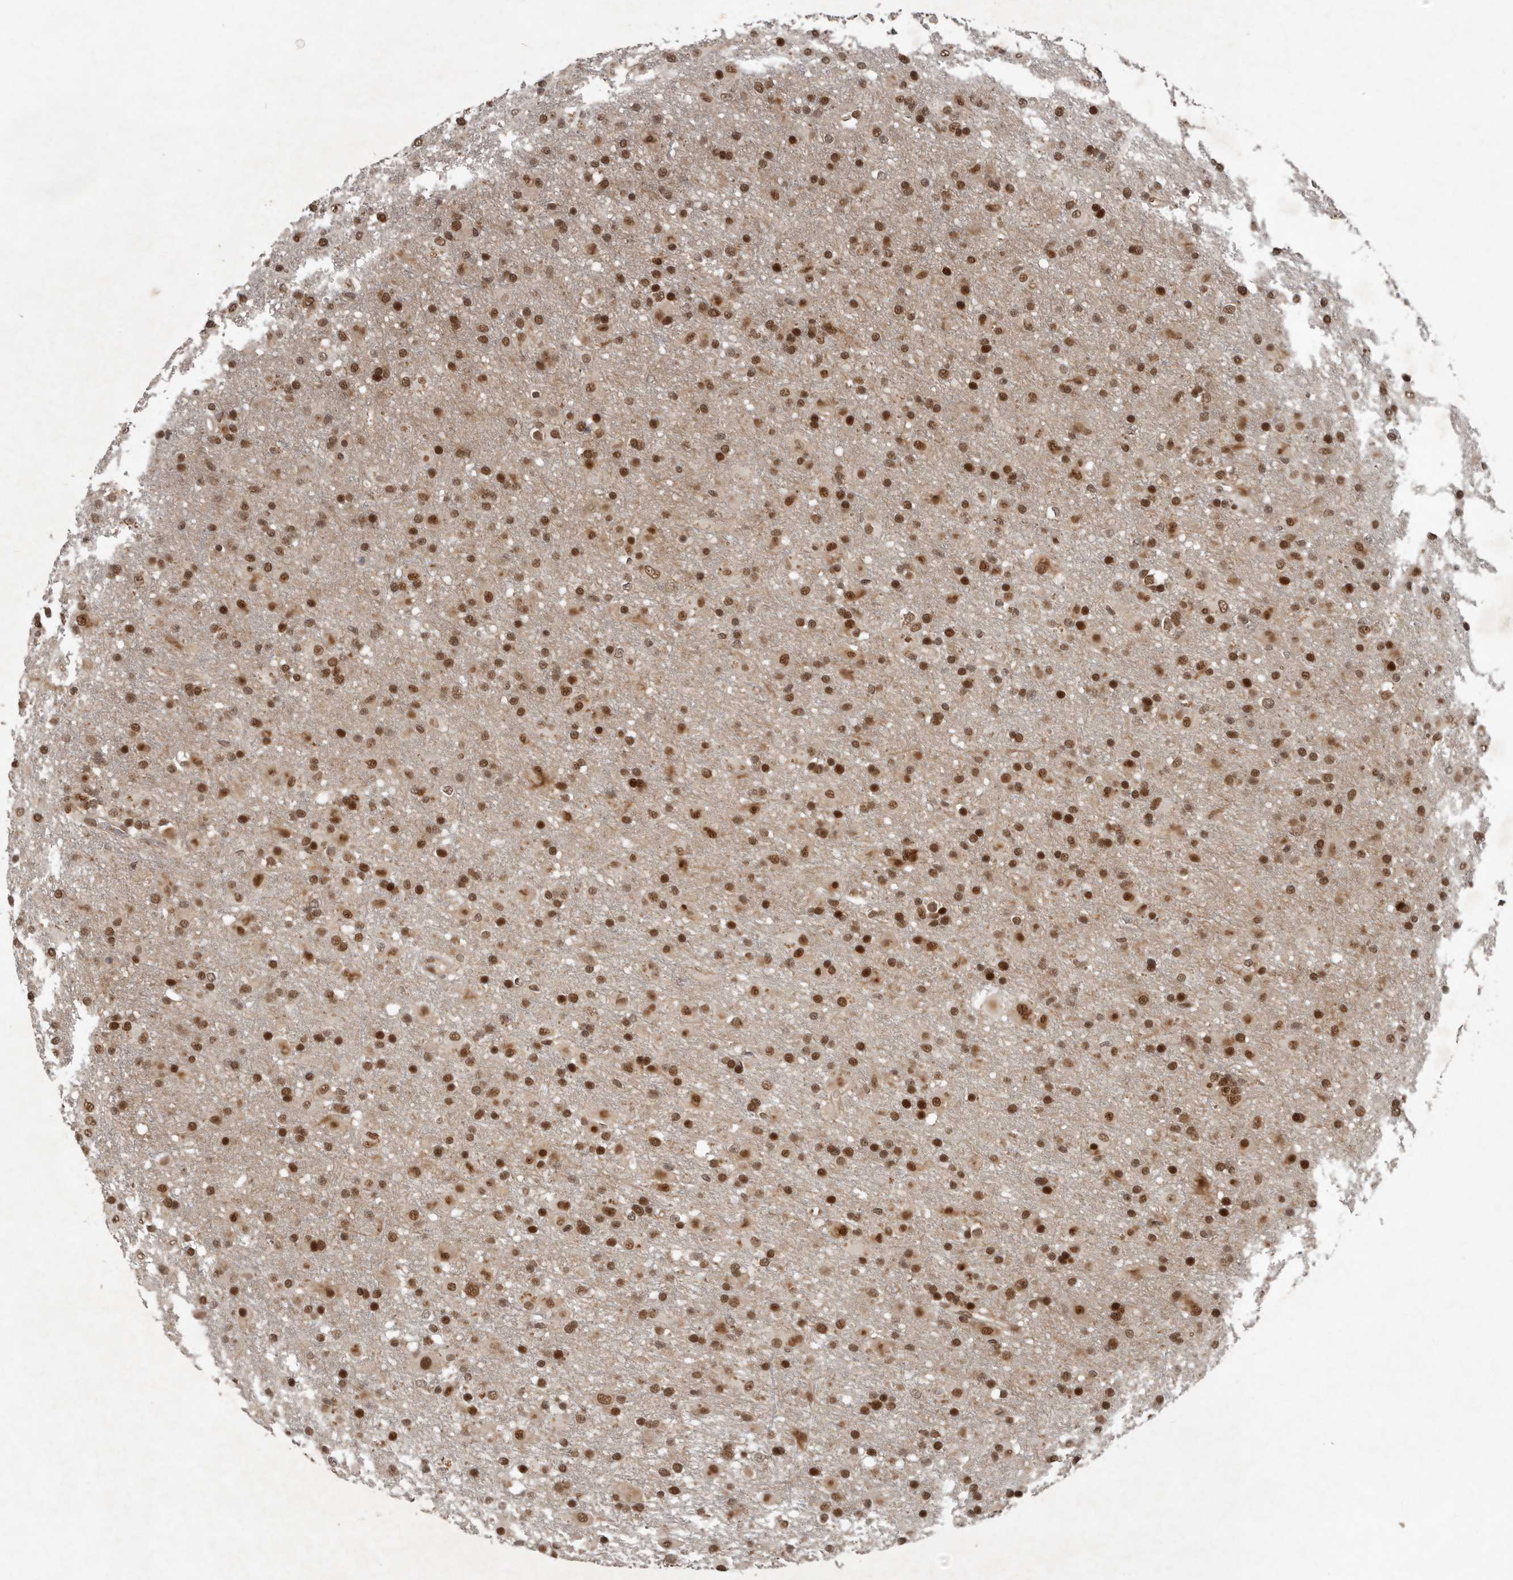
{"staining": {"intensity": "moderate", "quantity": ">75%", "location": "nuclear"}, "tissue": "glioma", "cell_type": "Tumor cells", "image_type": "cancer", "snomed": [{"axis": "morphology", "description": "Glioma, malignant, Low grade"}, {"axis": "topography", "description": "Brain"}], "caption": "This is a micrograph of immunohistochemistry staining of malignant low-grade glioma, which shows moderate staining in the nuclear of tumor cells.", "gene": "CDC27", "patient": {"sex": "male", "age": 65}}